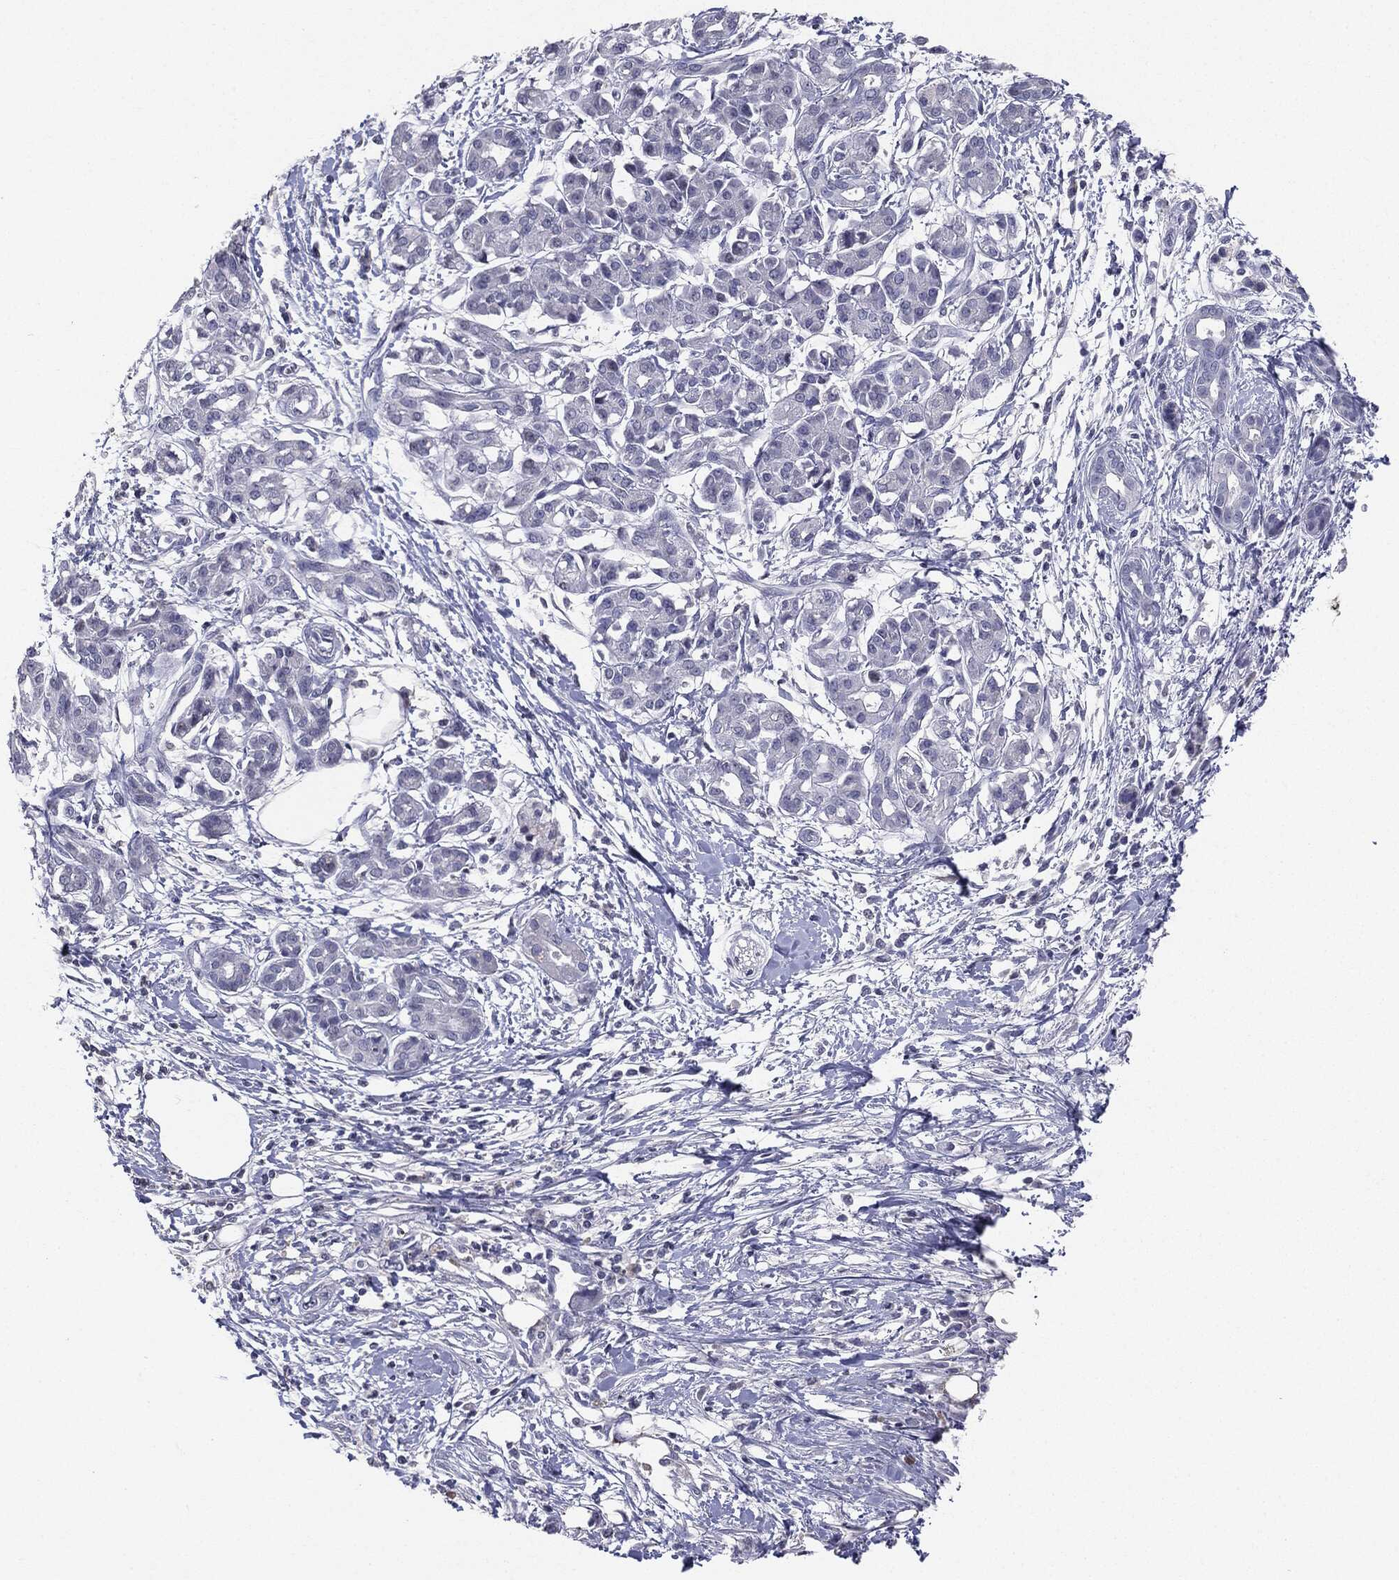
{"staining": {"intensity": "negative", "quantity": "none", "location": "none"}, "tissue": "pancreatic cancer", "cell_type": "Tumor cells", "image_type": "cancer", "snomed": [{"axis": "morphology", "description": "Adenocarcinoma, NOS"}, {"axis": "topography", "description": "Pancreas"}], "caption": "A high-resolution photomicrograph shows IHC staining of pancreatic cancer (adenocarcinoma), which demonstrates no significant expression in tumor cells.", "gene": "SERPINB4", "patient": {"sex": "male", "age": 72}}